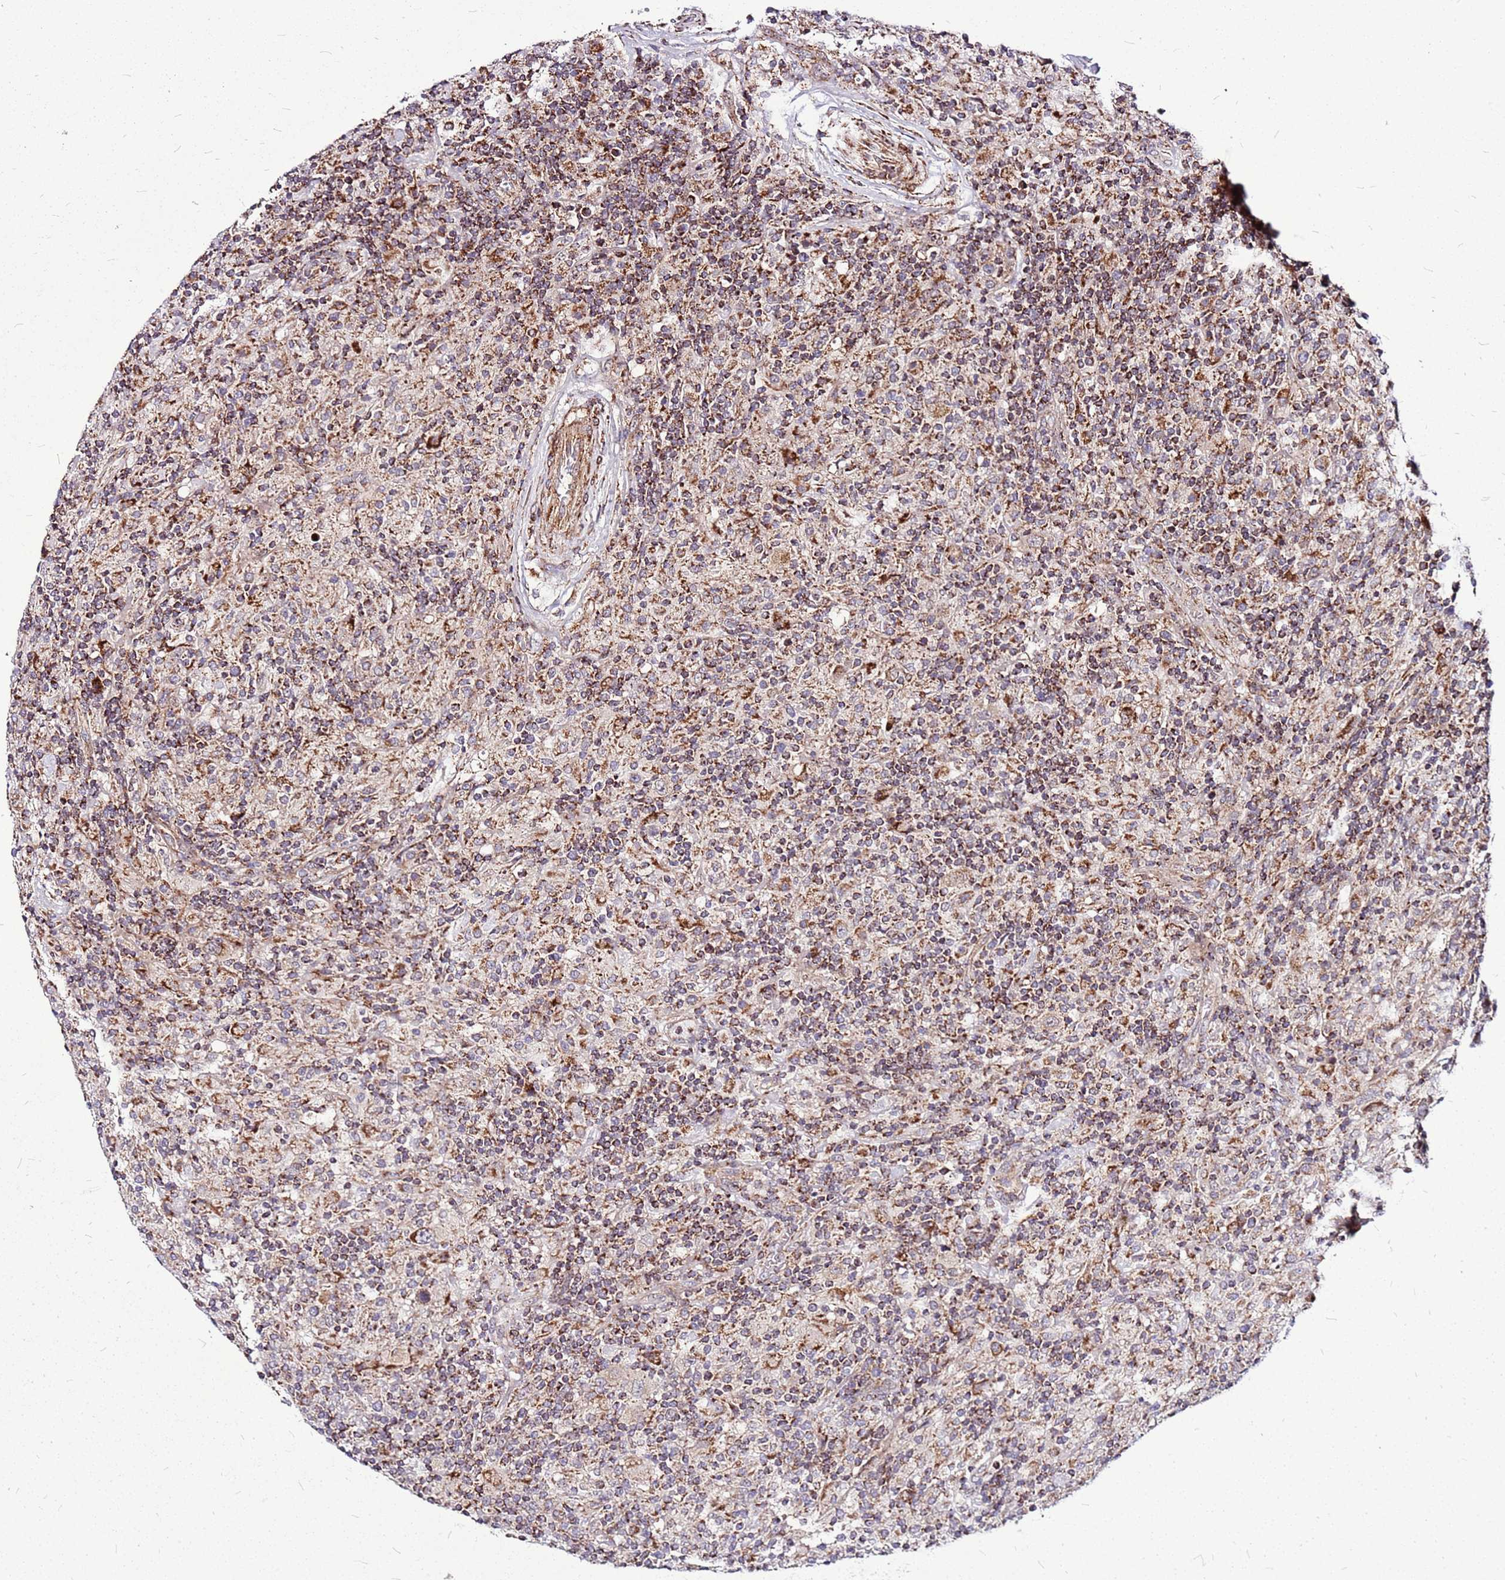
{"staining": {"intensity": "weak", "quantity": "25%-75%", "location": "cytoplasmic/membranous"}, "tissue": "lymphoma", "cell_type": "Tumor cells", "image_type": "cancer", "snomed": [{"axis": "morphology", "description": "Hodgkin's disease, NOS"}, {"axis": "topography", "description": "Lymph node"}], "caption": "Human lymphoma stained for a protein (brown) exhibits weak cytoplasmic/membranous positive expression in about 25%-75% of tumor cells.", "gene": "OR51T1", "patient": {"sex": "male", "age": 70}}